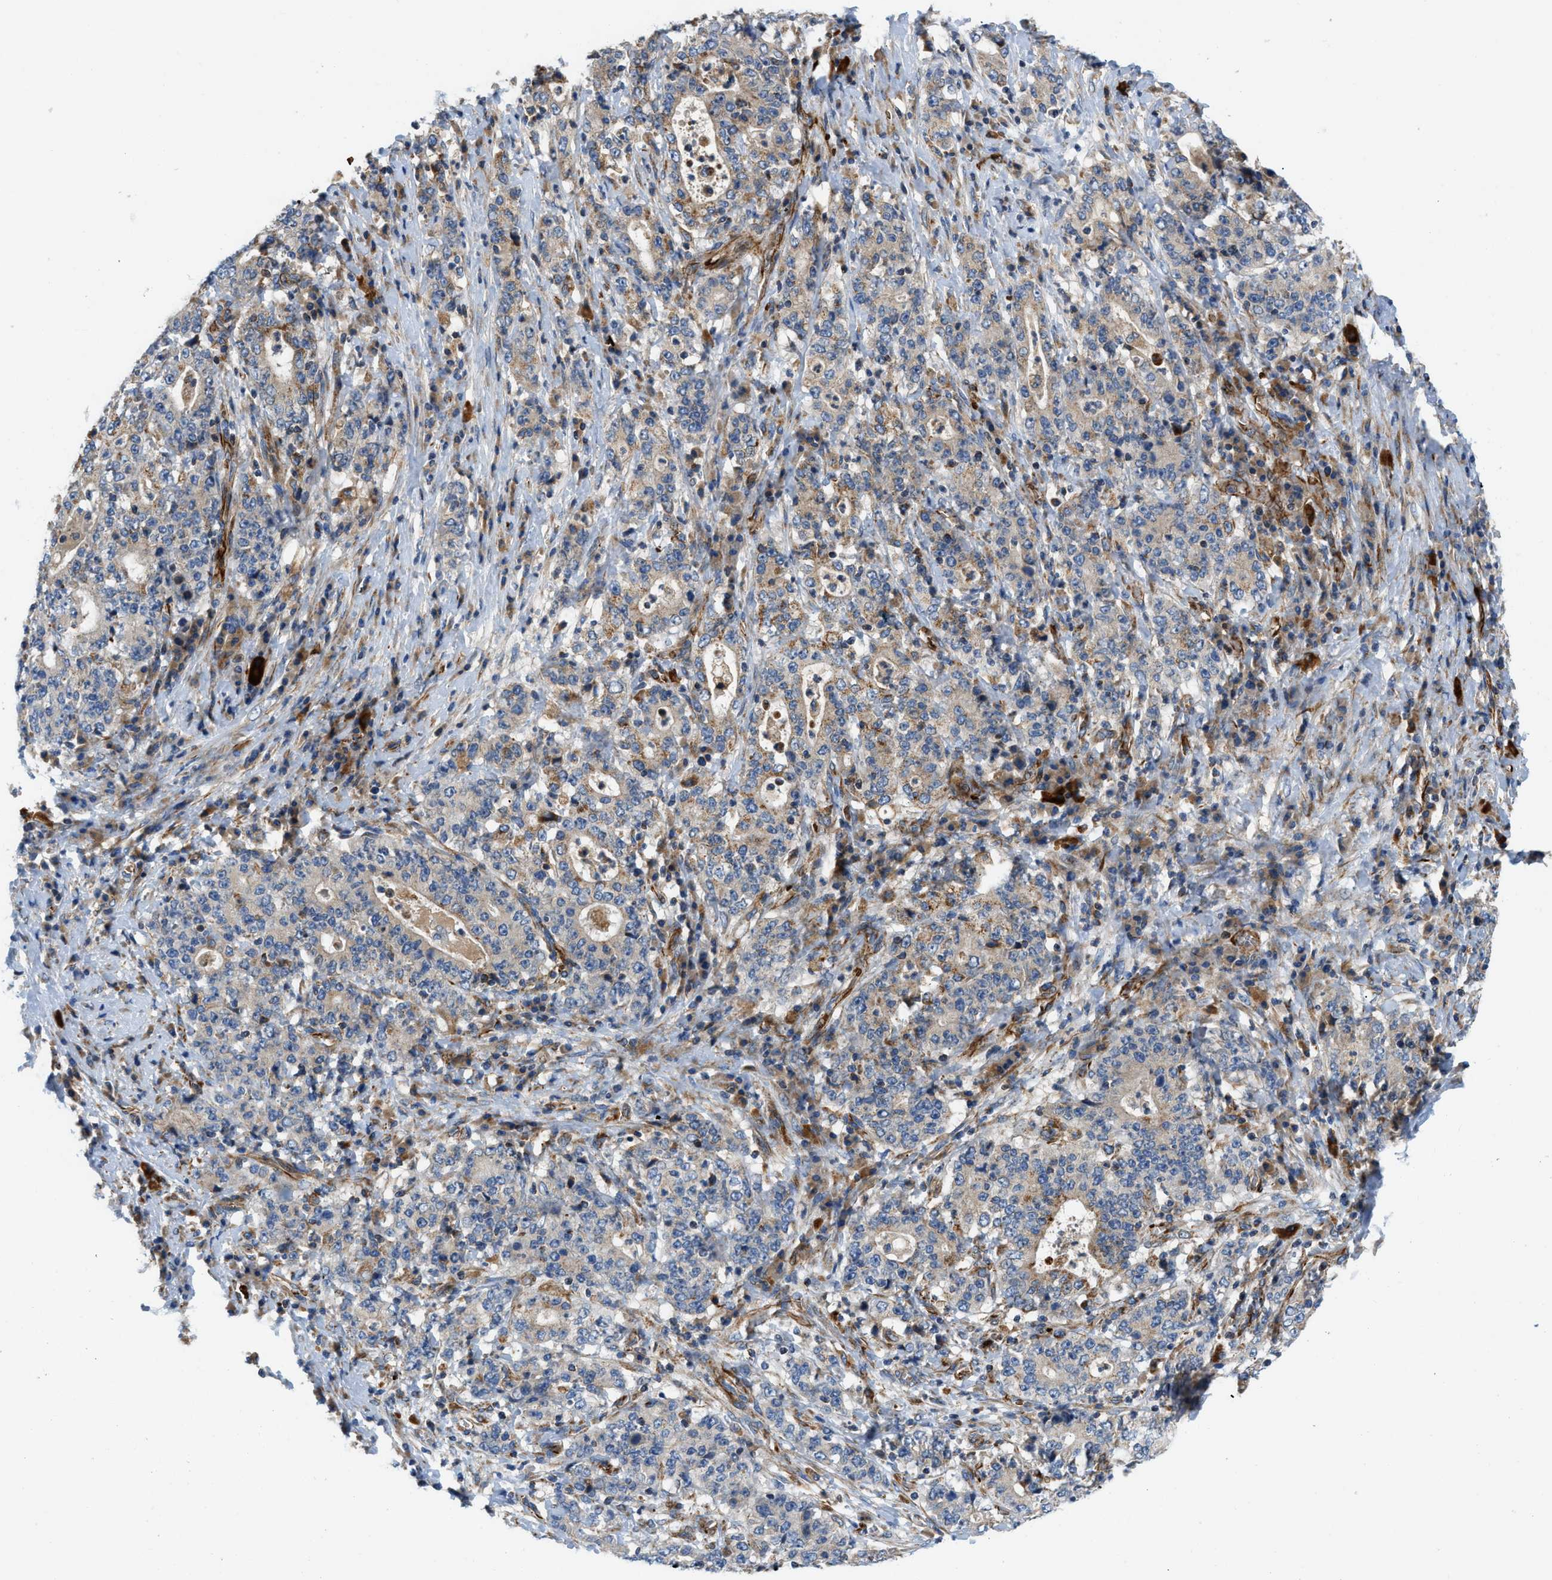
{"staining": {"intensity": "weak", "quantity": "<25%", "location": "cytoplasmic/membranous"}, "tissue": "stomach cancer", "cell_type": "Tumor cells", "image_type": "cancer", "snomed": [{"axis": "morphology", "description": "Normal tissue, NOS"}, {"axis": "morphology", "description": "Adenocarcinoma, NOS"}, {"axis": "topography", "description": "Stomach, upper"}, {"axis": "topography", "description": "Stomach"}], "caption": "High magnification brightfield microscopy of stomach cancer stained with DAB (3,3'-diaminobenzidine) (brown) and counterstained with hematoxylin (blue): tumor cells show no significant expression.", "gene": "ZNF831", "patient": {"sex": "male", "age": 59}}